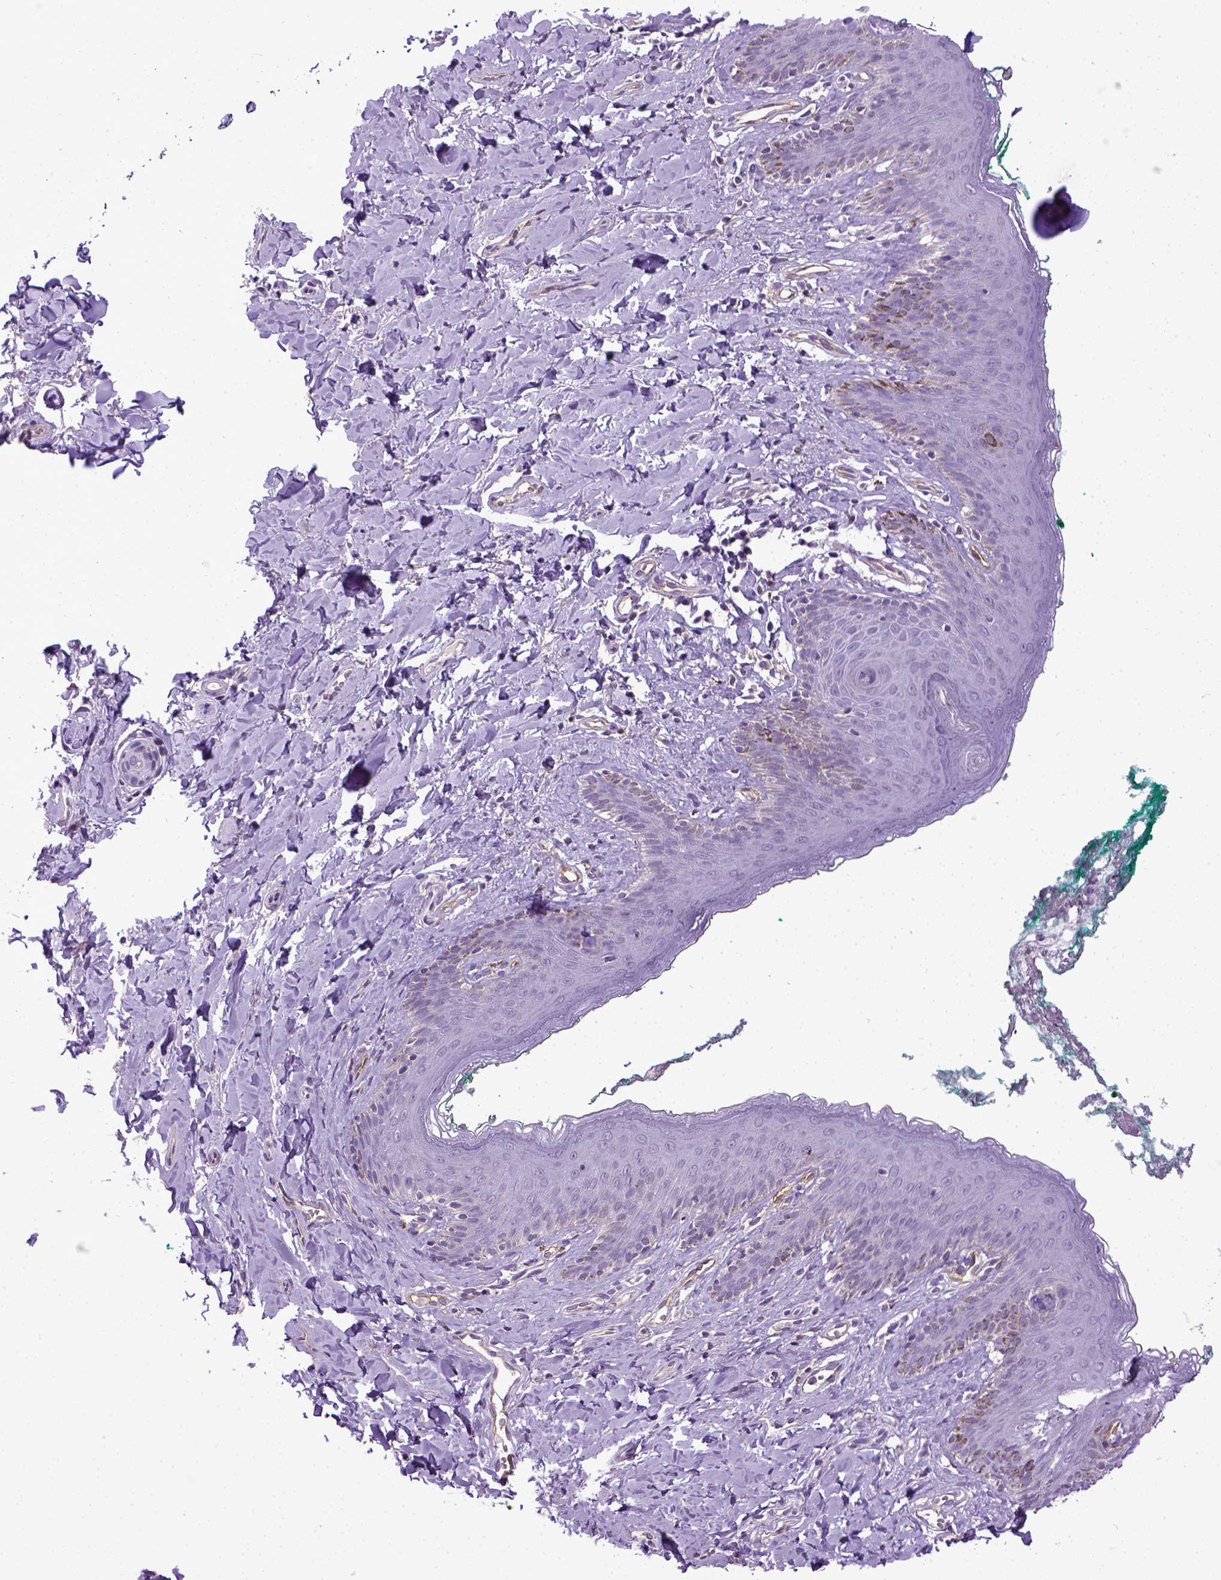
{"staining": {"intensity": "negative", "quantity": "none", "location": "none"}, "tissue": "skin", "cell_type": "Epidermal cells", "image_type": "normal", "snomed": [{"axis": "morphology", "description": "Normal tissue, NOS"}, {"axis": "topography", "description": "Vulva"}], "caption": "Immunohistochemical staining of normal human skin shows no significant staining in epidermal cells.", "gene": "ENG", "patient": {"sex": "female", "age": 66}}